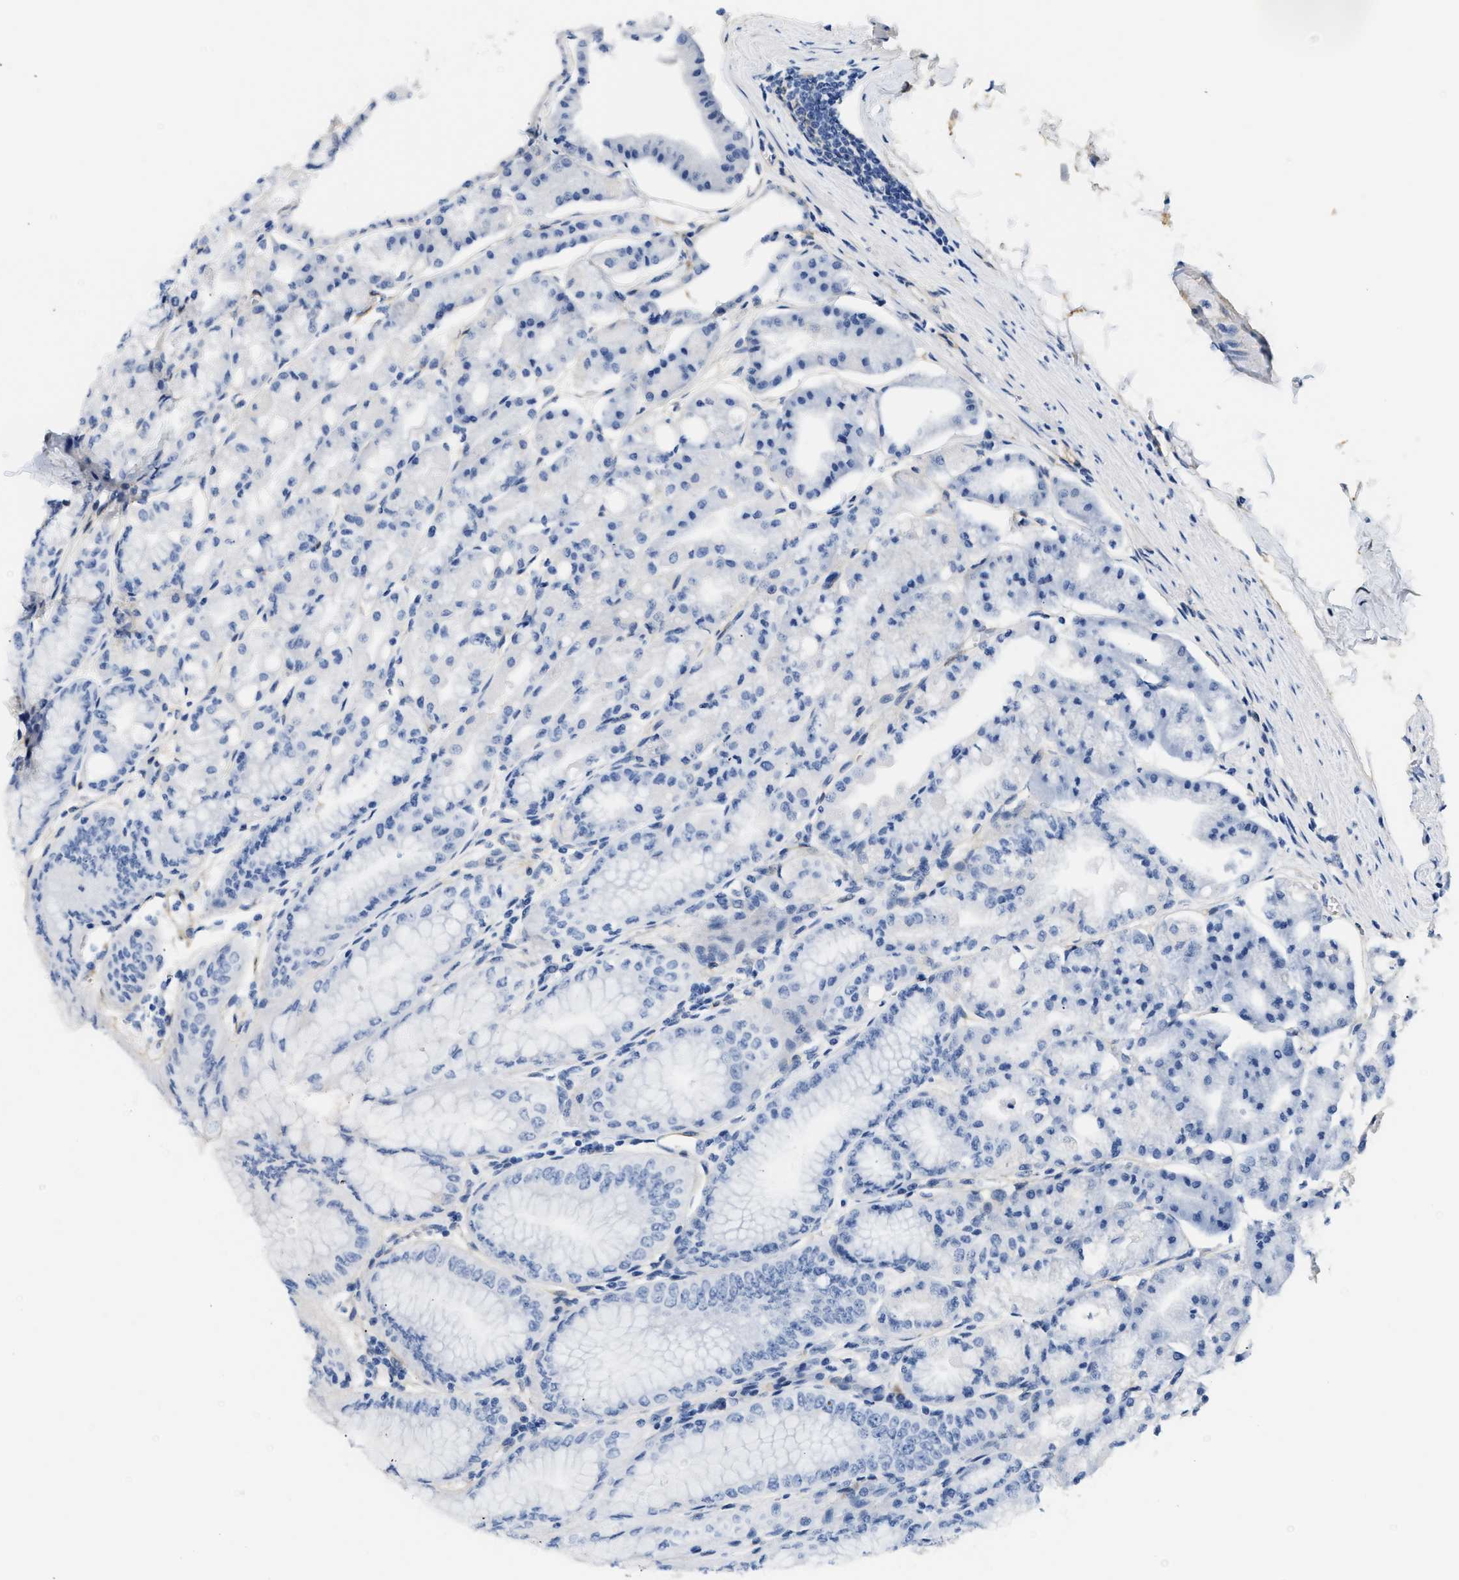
{"staining": {"intensity": "negative", "quantity": "none", "location": "none"}, "tissue": "stomach", "cell_type": "Glandular cells", "image_type": "normal", "snomed": [{"axis": "morphology", "description": "Normal tissue, NOS"}, {"axis": "topography", "description": "Stomach, lower"}], "caption": "IHC micrograph of unremarkable stomach: human stomach stained with DAB (3,3'-diaminobenzidine) shows no significant protein positivity in glandular cells.", "gene": "PDGFRB", "patient": {"sex": "male", "age": 71}}